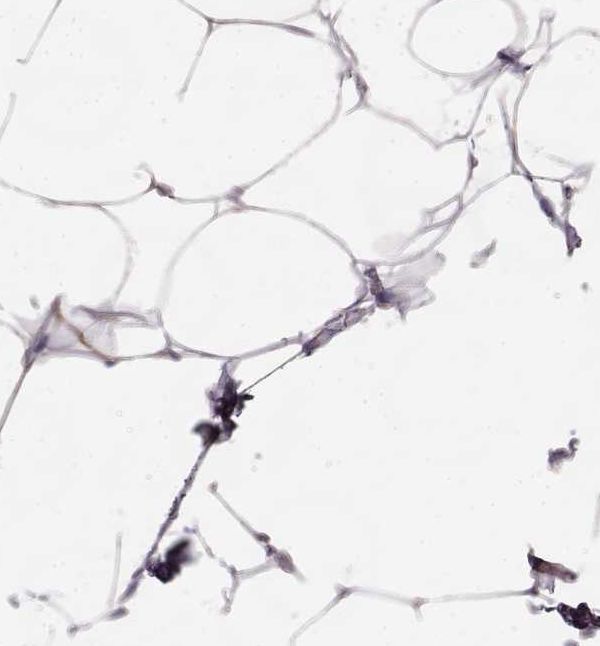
{"staining": {"intensity": "negative", "quantity": "none", "location": "none"}, "tissue": "adipose tissue", "cell_type": "Adipocytes", "image_type": "normal", "snomed": [{"axis": "morphology", "description": "Normal tissue, NOS"}, {"axis": "topography", "description": "Adipose tissue"}], "caption": "An IHC histopathology image of normal adipose tissue is shown. There is no staining in adipocytes of adipose tissue.", "gene": "CCNF", "patient": {"sex": "male", "age": 57}}